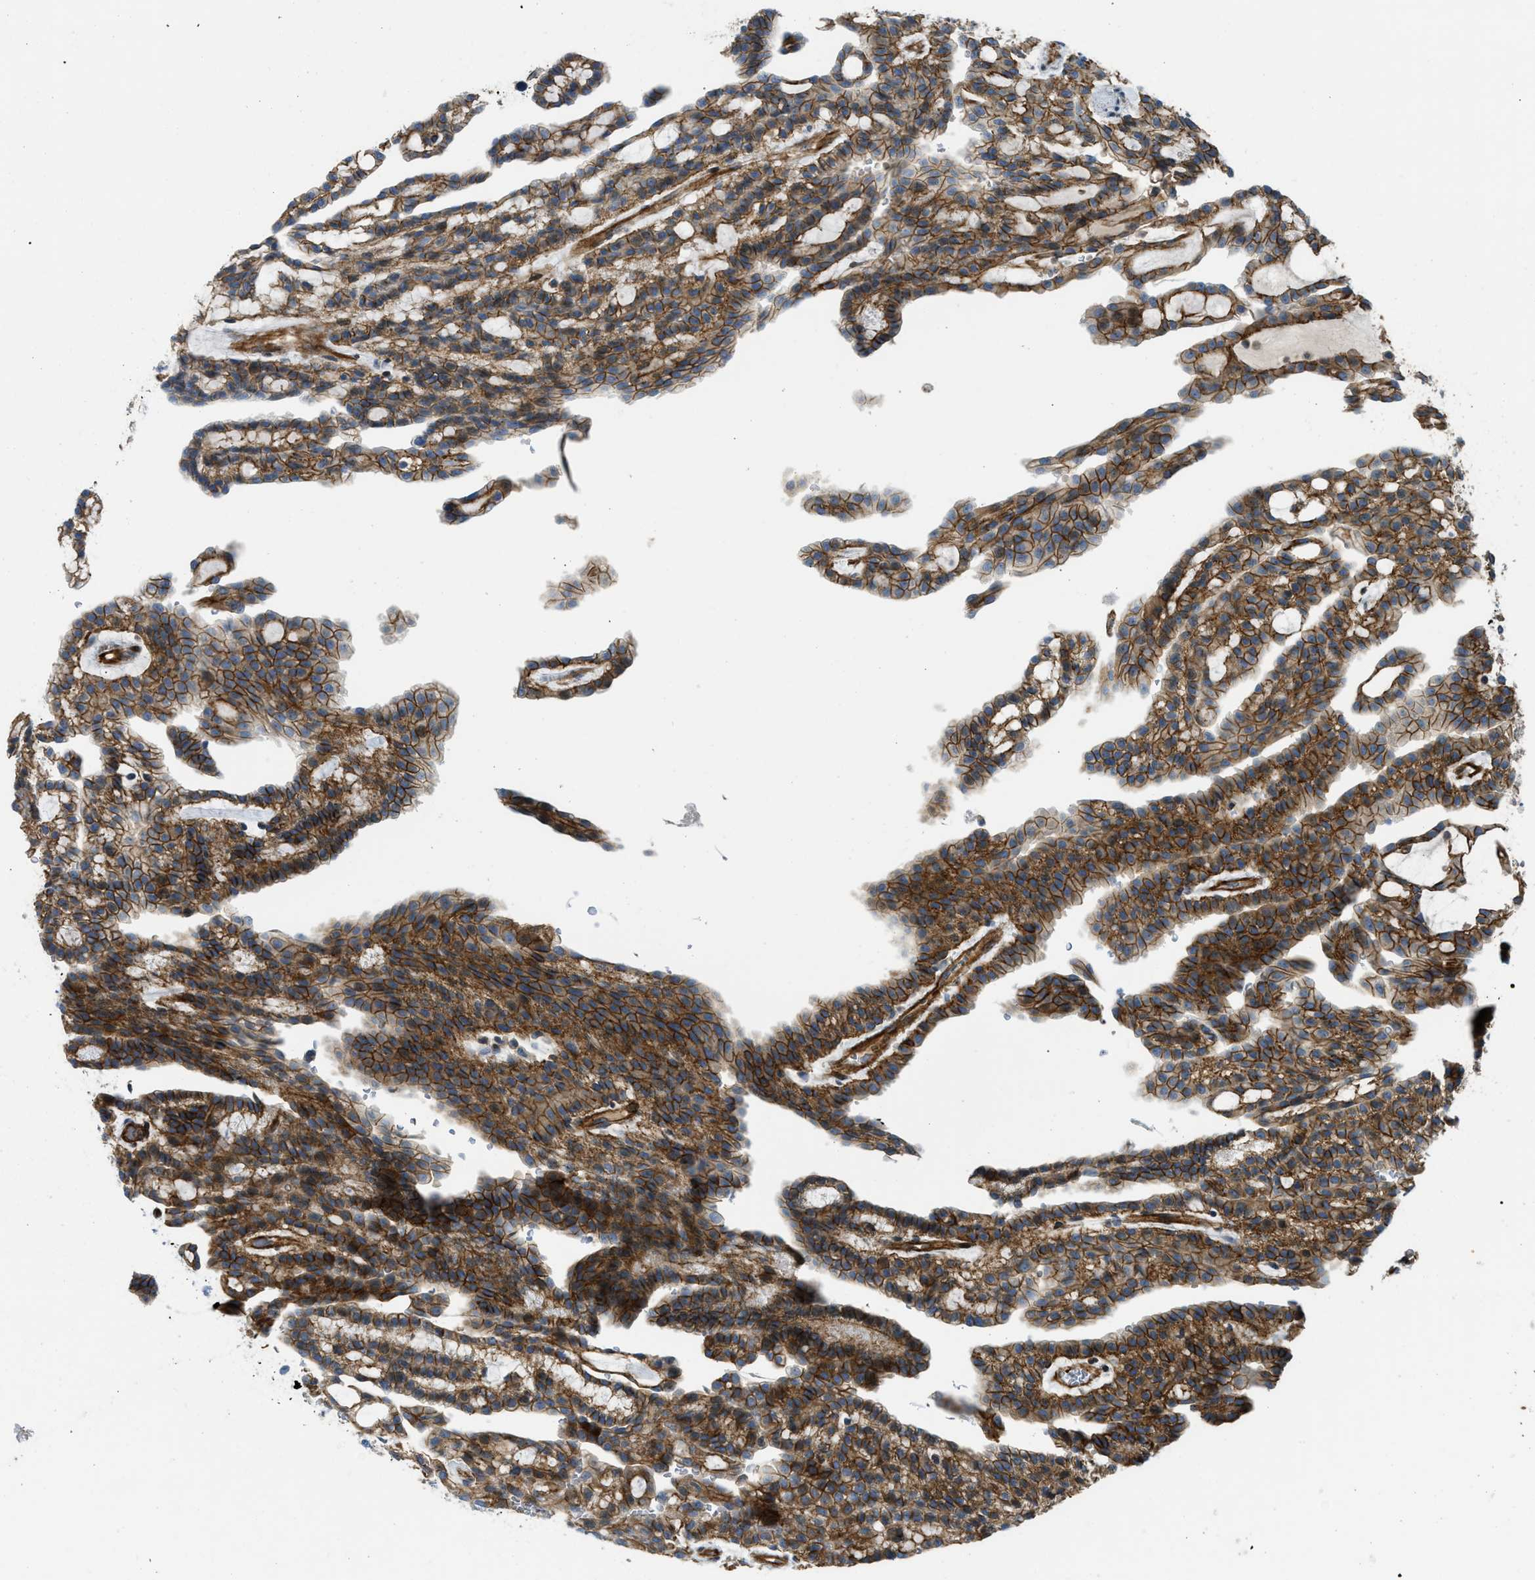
{"staining": {"intensity": "moderate", "quantity": ">75%", "location": "cytoplasmic/membranous"}, "tissue": "renal cancer", "cell_type": "Tumor cells", "image_type": "cancer", "snomed": [{"axis": "morphology", "description": "Adenocarcinoma, NOS"}, {"axis": "topography", "description": "Kidney"}], "caption": "Immunohistochemistry (IHC) image of renal cancer (adenocarcinoma) stained for a protein (brown), which shows medium levels of moderate cytoplasmic/membranous positivity in approximately >75% of tumor cells.", "gene": "NYNRIN", "patient": {"sex": "male", "age": 63}}